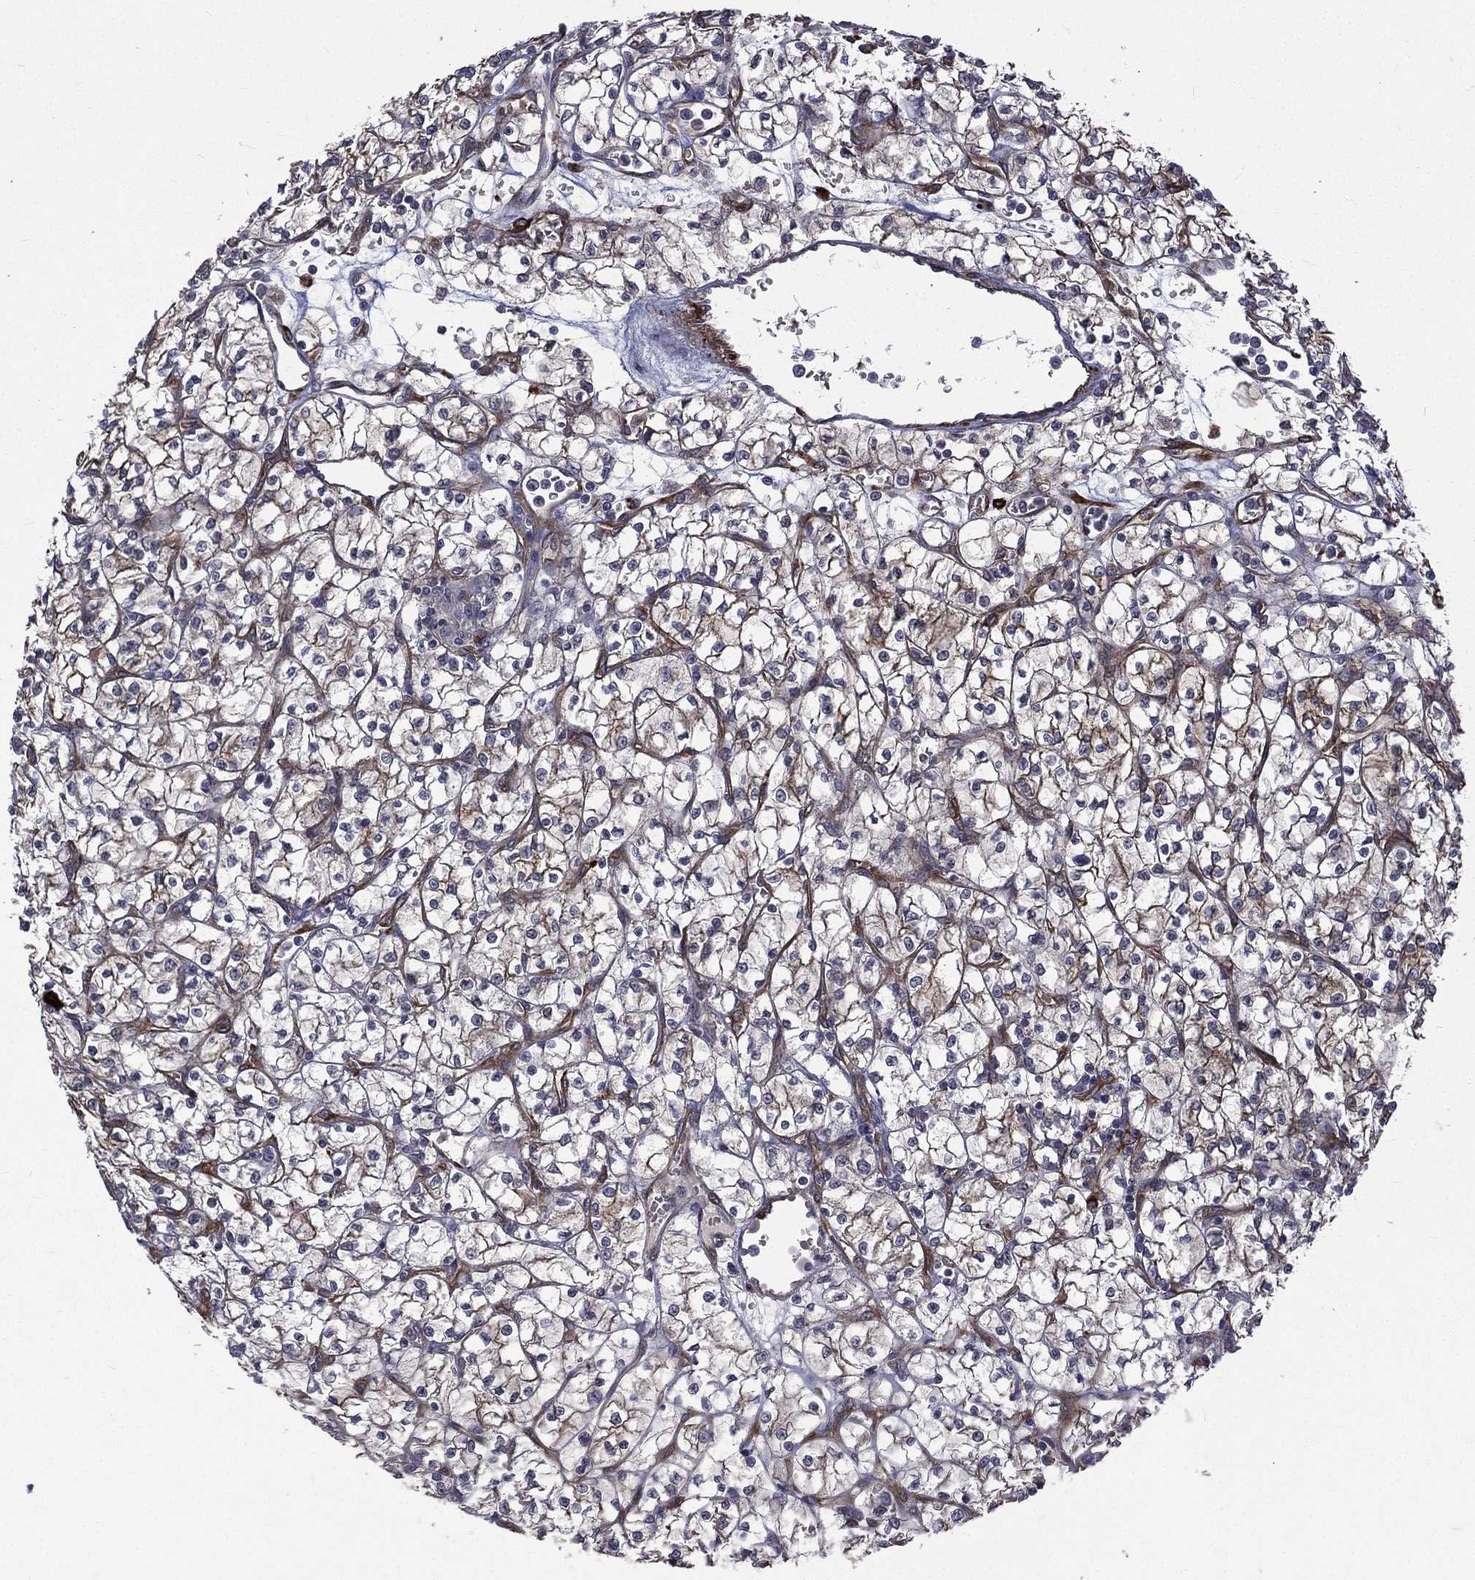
{"staining": {"intensity": "moderate", "quantity": "25%-75%", "location": "cytoplasmic/membranous"}, "tissue": "renal cancer", "cell_type": "Tumor cells", "image_type": "cancer", "snomed": [{"axis": "morphology", "description": "Adenocarcinoma, NOS"}, {"axis": "topography", "description": "Kidney"}], "caption": "IHC image of human adenocarcinoma (renal) stained for a protein (brown), which displays medium levels of moderate cytoplasmic/membranous expression in approximately 25%-75% of tumor cells.", "gene": "PPFIBP1", "patient": {"sex": "female", "age": 64}}